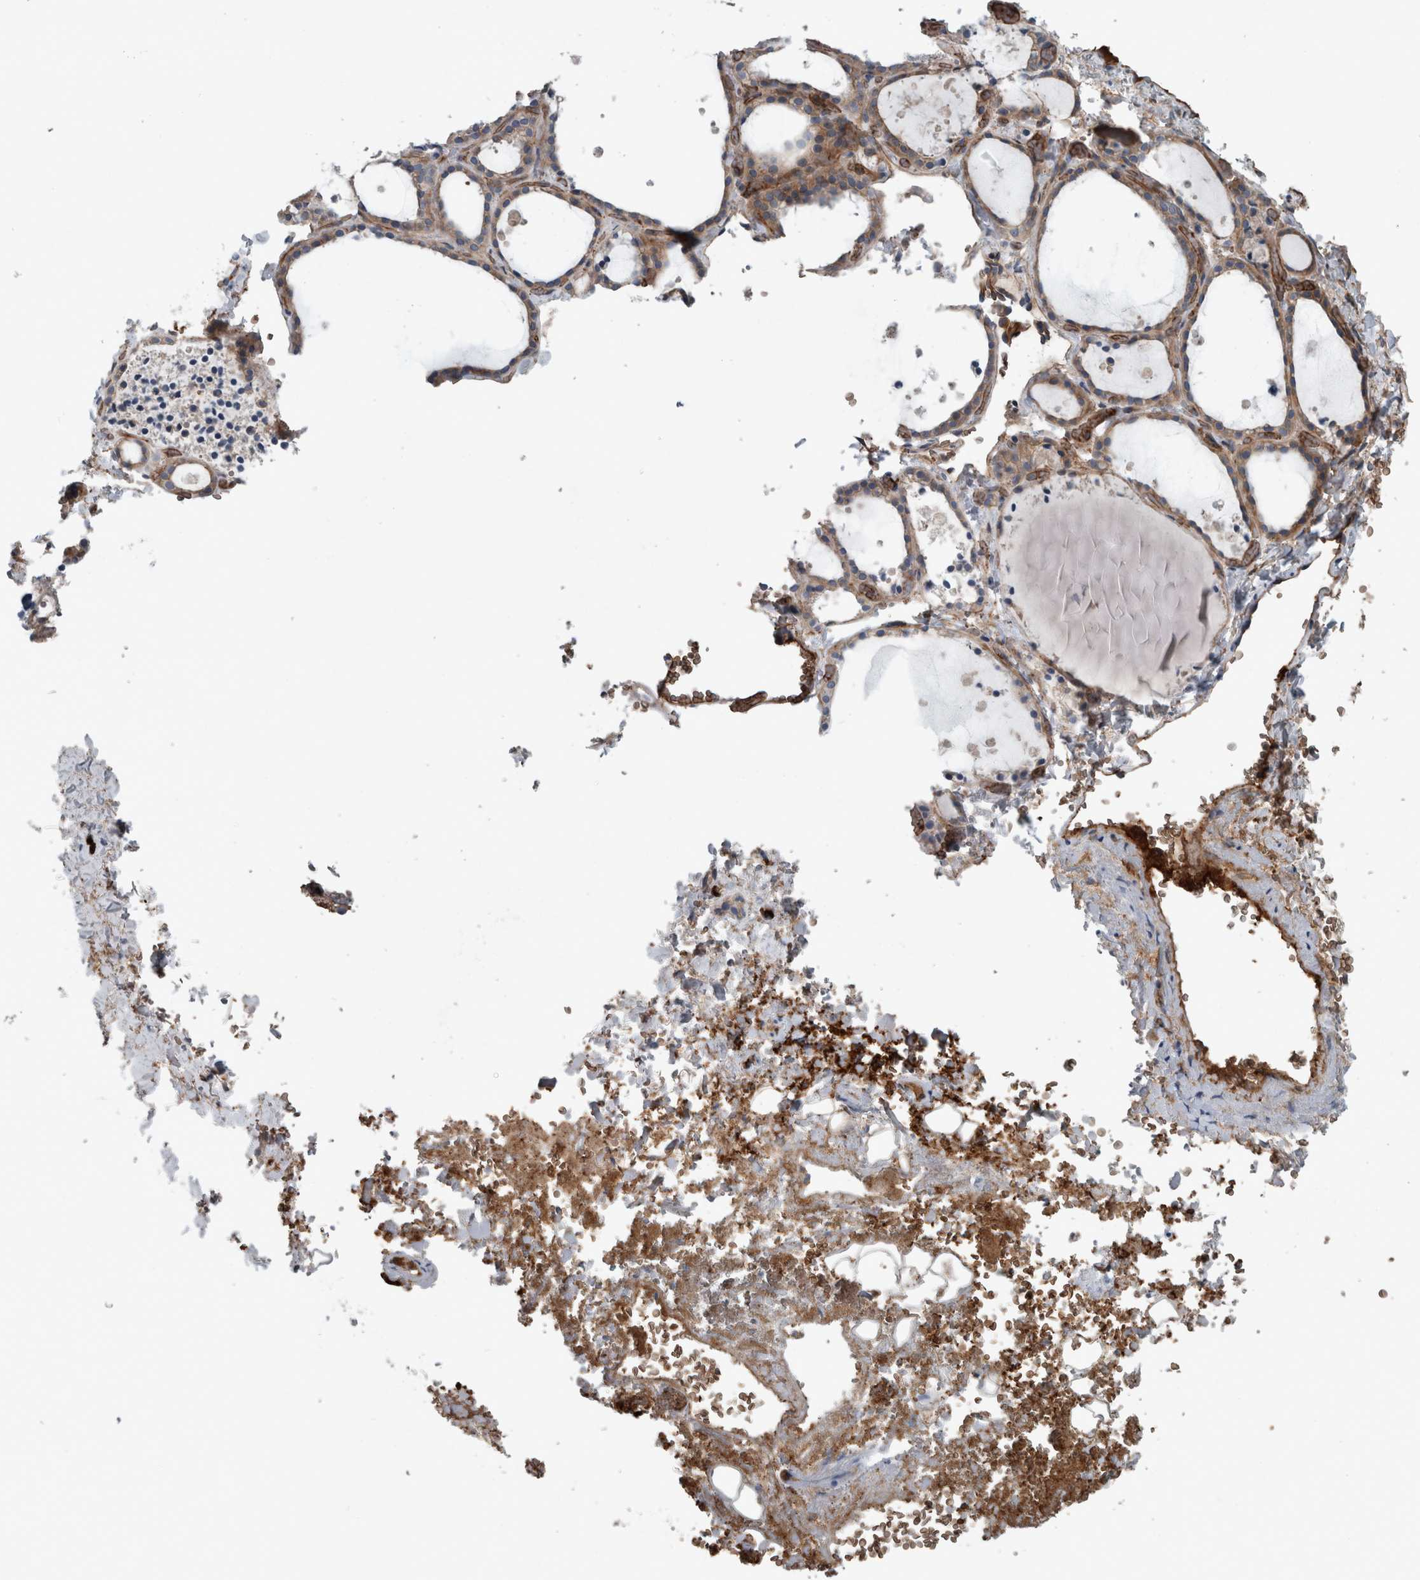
{"staining": {"intensity": "moderate", "quantity": ">75%", "location": "cytoplasmic/membranous"}, "tissue": "thyroid gland", "cell_type": "Glandular cells", "image_type": "normal", "snomed": [{"axis": "morphology", "description": "Normal tissue, NOS"}, {"axis": "topography", "description": "Thyroid gland"}], "caption": "Immunohistochemistry micrograph of benign thyroid gland: thyroid gland stained using immunohistochemistry (IHC) reveals medium levels of moderate protein expression localized specifically in the cytoplasmic/membranous of glandular cells, appearing as a cytoplasmic/membranous brown color.", "gene": "GLT8D2", "patient": {"sex": "female", "age": 44}}